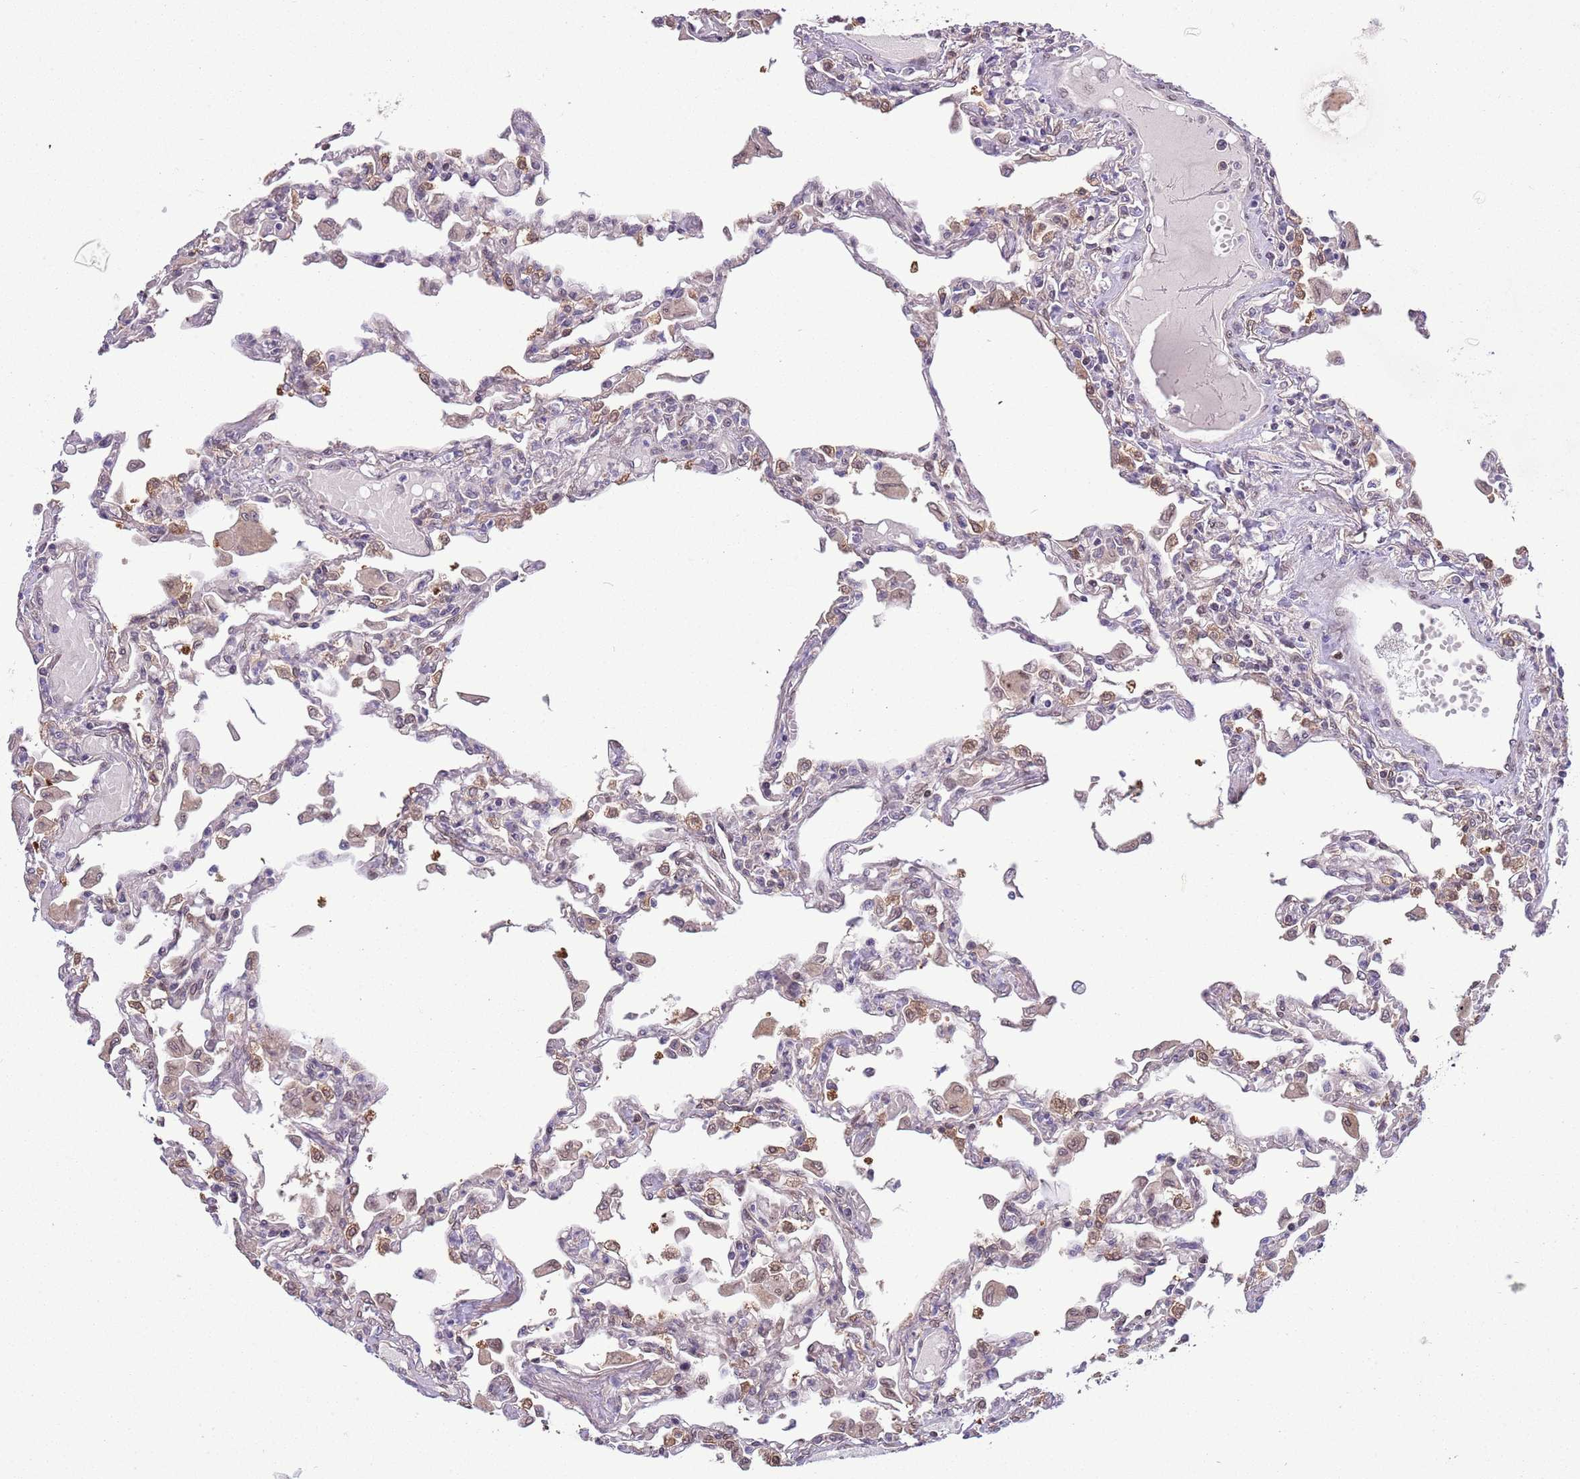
{"staining": {"intensity": "weak", "quantity": "25%-75%", "location": "cytoplasmic/membranous"}, "tissue": "lung", "cell_type": "Alveolar cells", "image_type": "normal", "snomed": [{"axis": "morphology", "description": "Normal tissue, NOS"}, {"axis": "topography", "description": "Bronchus"}, {"axis": "topography", "description": "Lung"}], "caption": "A high-resolution photomicrograph shows immunohistochemistry staining of benign lung, which reveals weak cytoplasmic/membranous positivity in approximately 25%-75% of alveolar cells.", "gene": "ZNF665", "patient": {"sex": "female", "age": 49}}